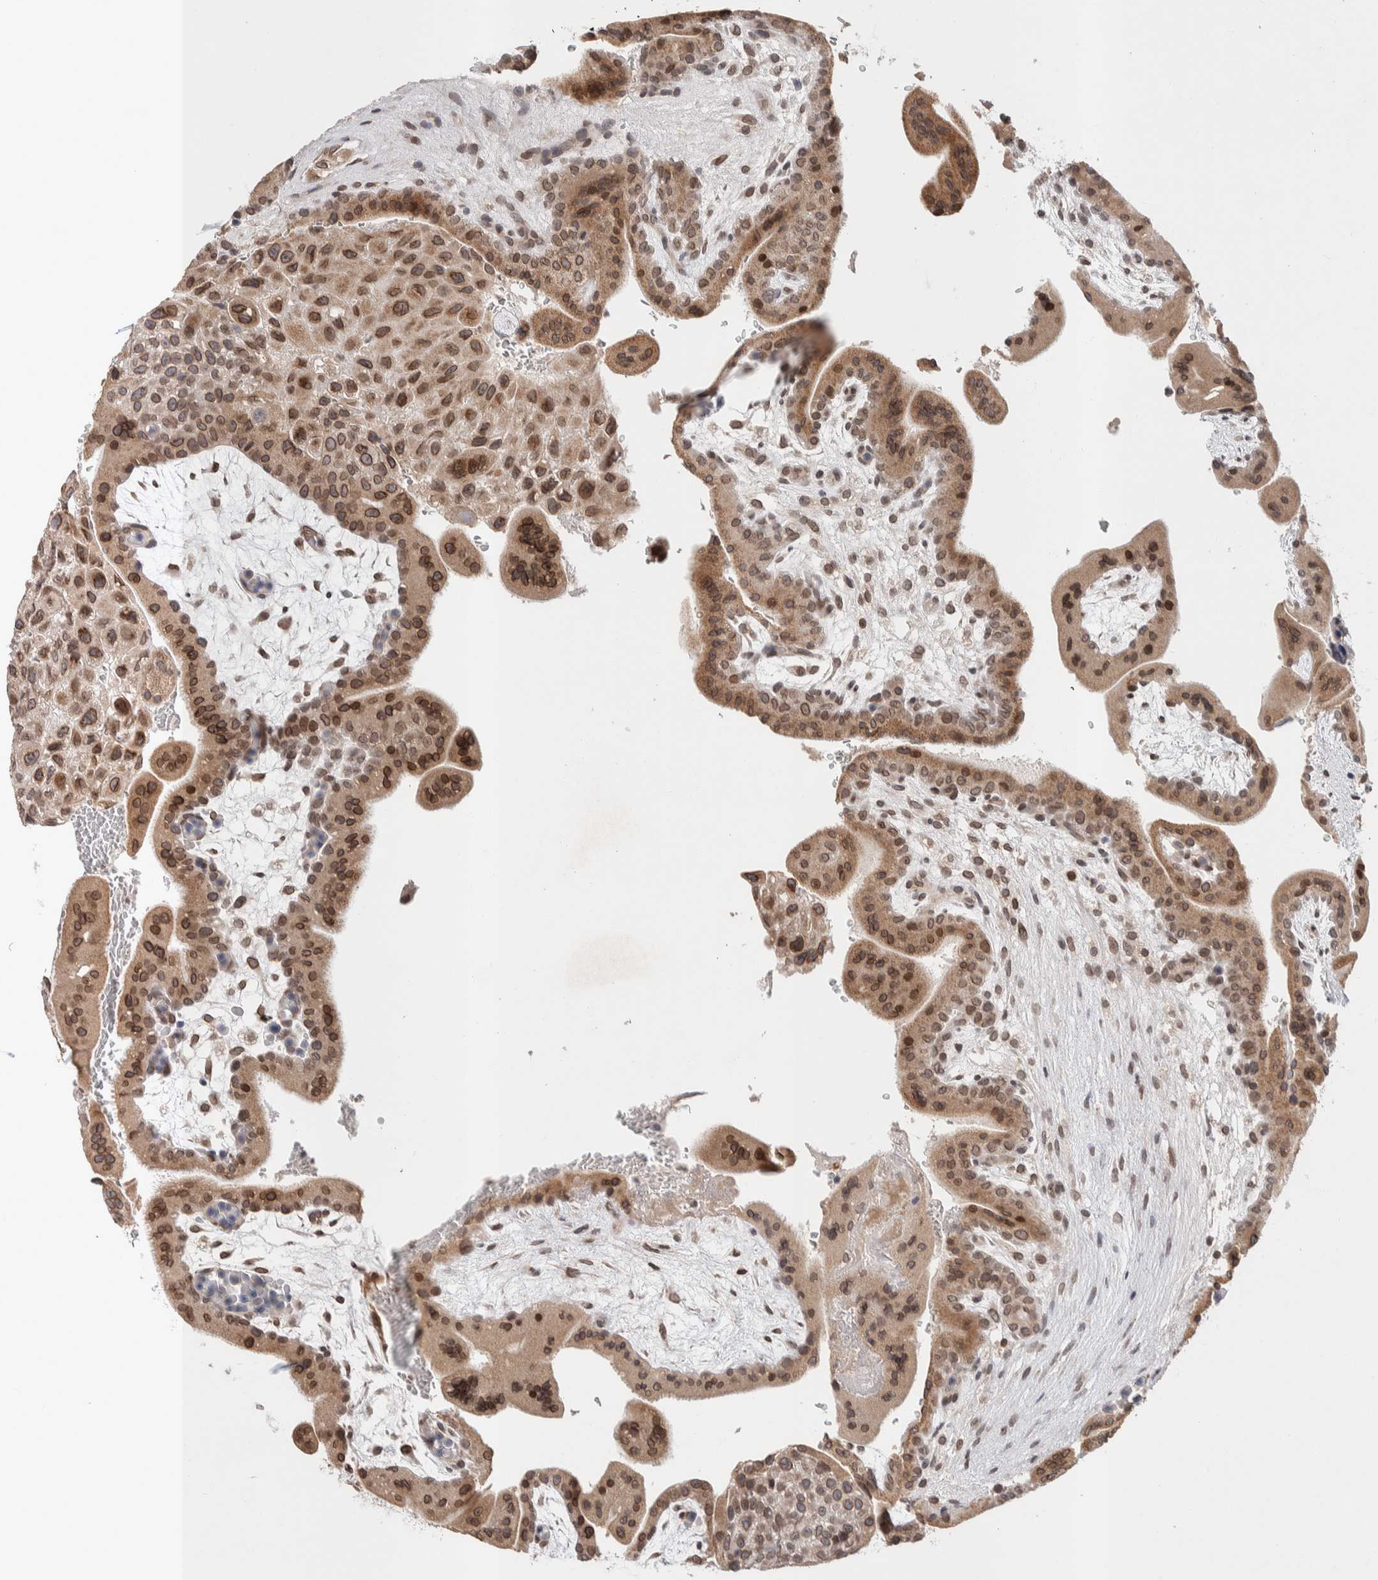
{"staining": {"intensity": "moderate", "quantity": ">75%", "location": "cytoplasmic/membranous,nuclear"}, "tissue": "placenta", "cell_type": "Decidual cells", "image_type": "normal", "snomed": [{"axis": "morphology", "description": "Normal tissue, NOS"}, {"axis": "topography", "description": "Placenta"}], "caption": "Human placenta stained with a brown dye reveals moderate cytoplasmic/membranous,nuclear positive staining in about >75% of decidual cells.", "gene": "CRAT", "patient": {"sex": "female", "age": 35}}